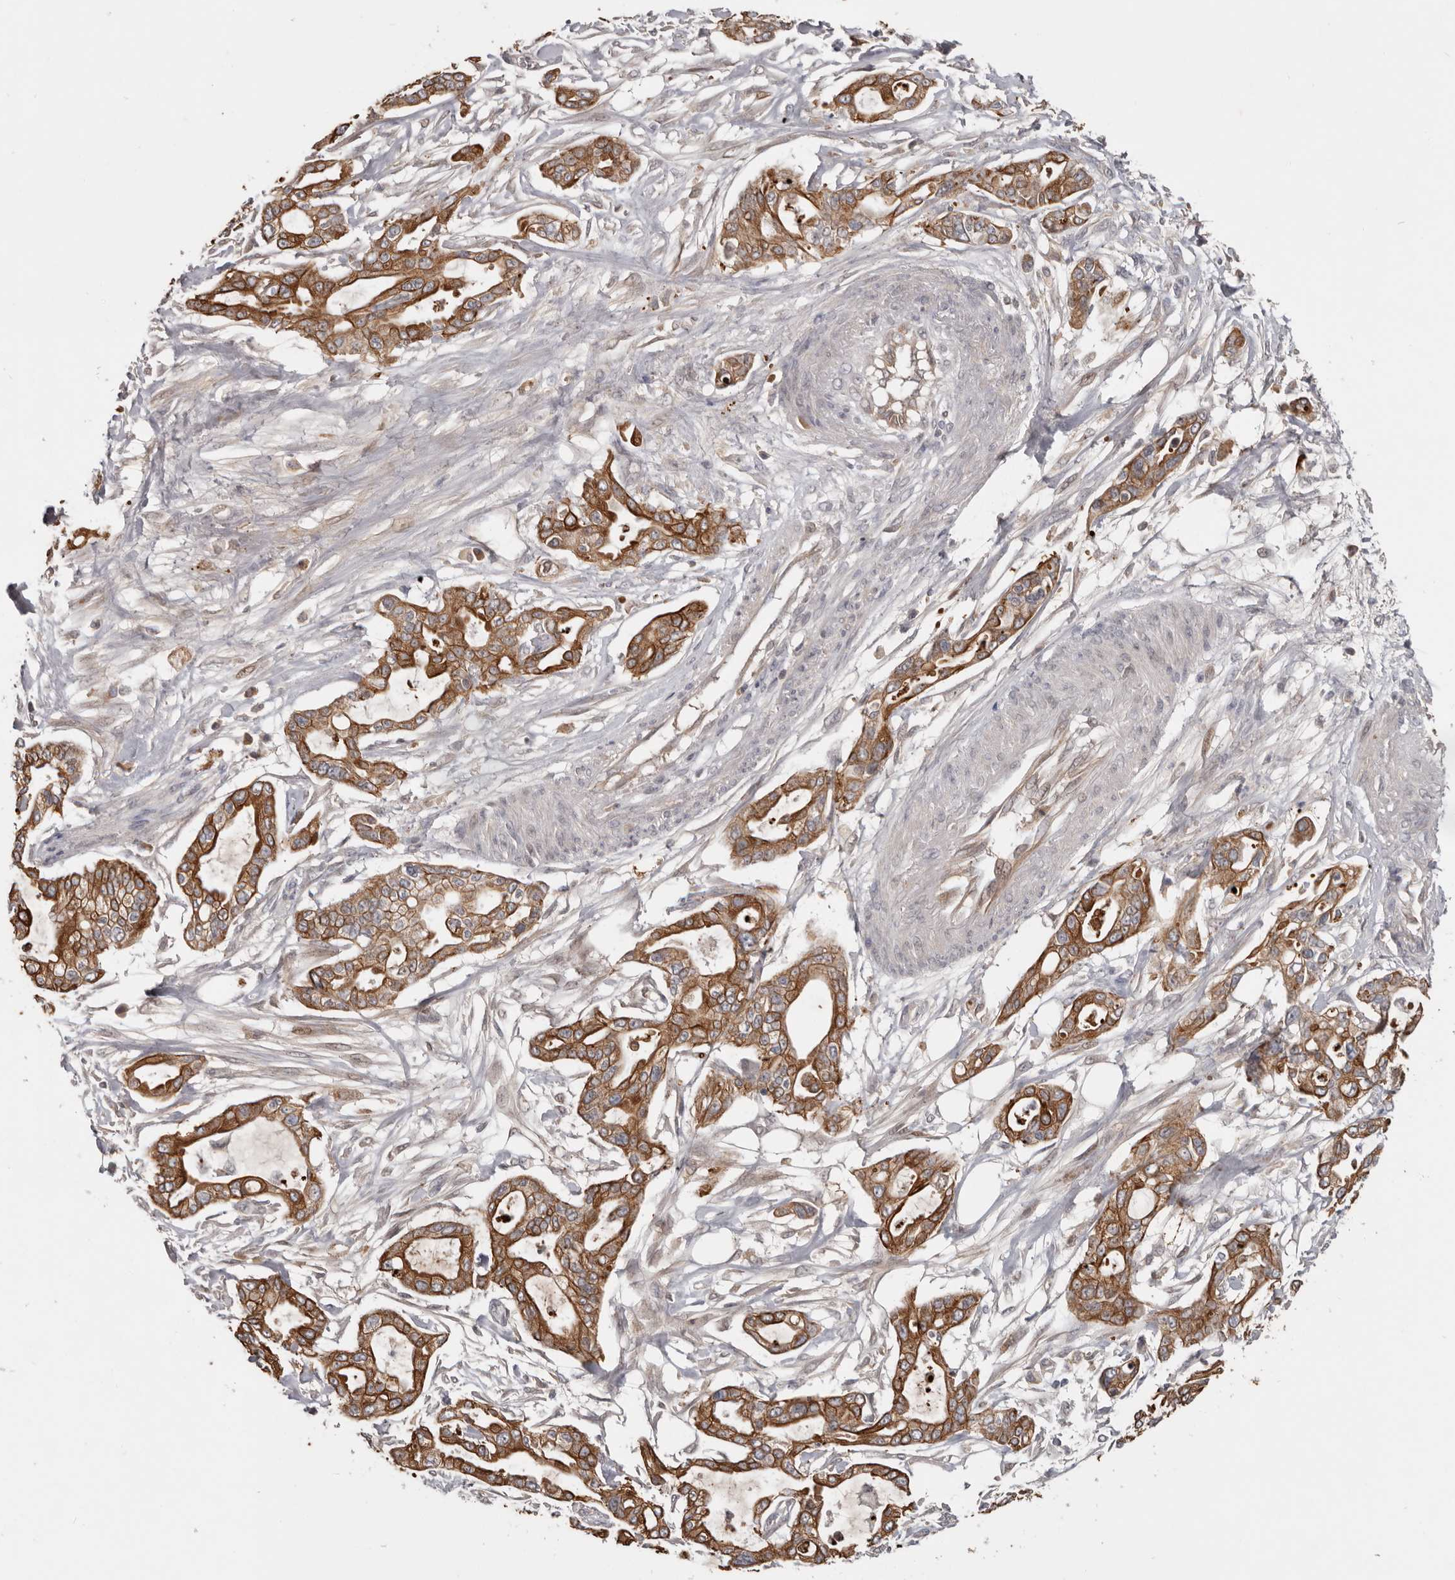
{"staining": {"intensity": "moderate", "quantity": ">75%", "location": "cytoplasmic/membranous"}, "tissue": "pancreatic cancer", "cell_type": "Tumor cells", "image_type": "cancer", "snomed": [{"axis": "morphology", "description": "Adenocarcinoma, NOS"}, {"axis": "topography", "description": "Pancreas"}], "caption": "Protein staining of adenocarcinoma (pancreatic) tissue displays moderate cytoplasmic/membranous positivity in about >75% of tumor cells. (DAB IHC, brown staining for protein, blue staining for nuclei).", "gene": "NMUR1", "patient": {"sex": "male", "age": 68}}